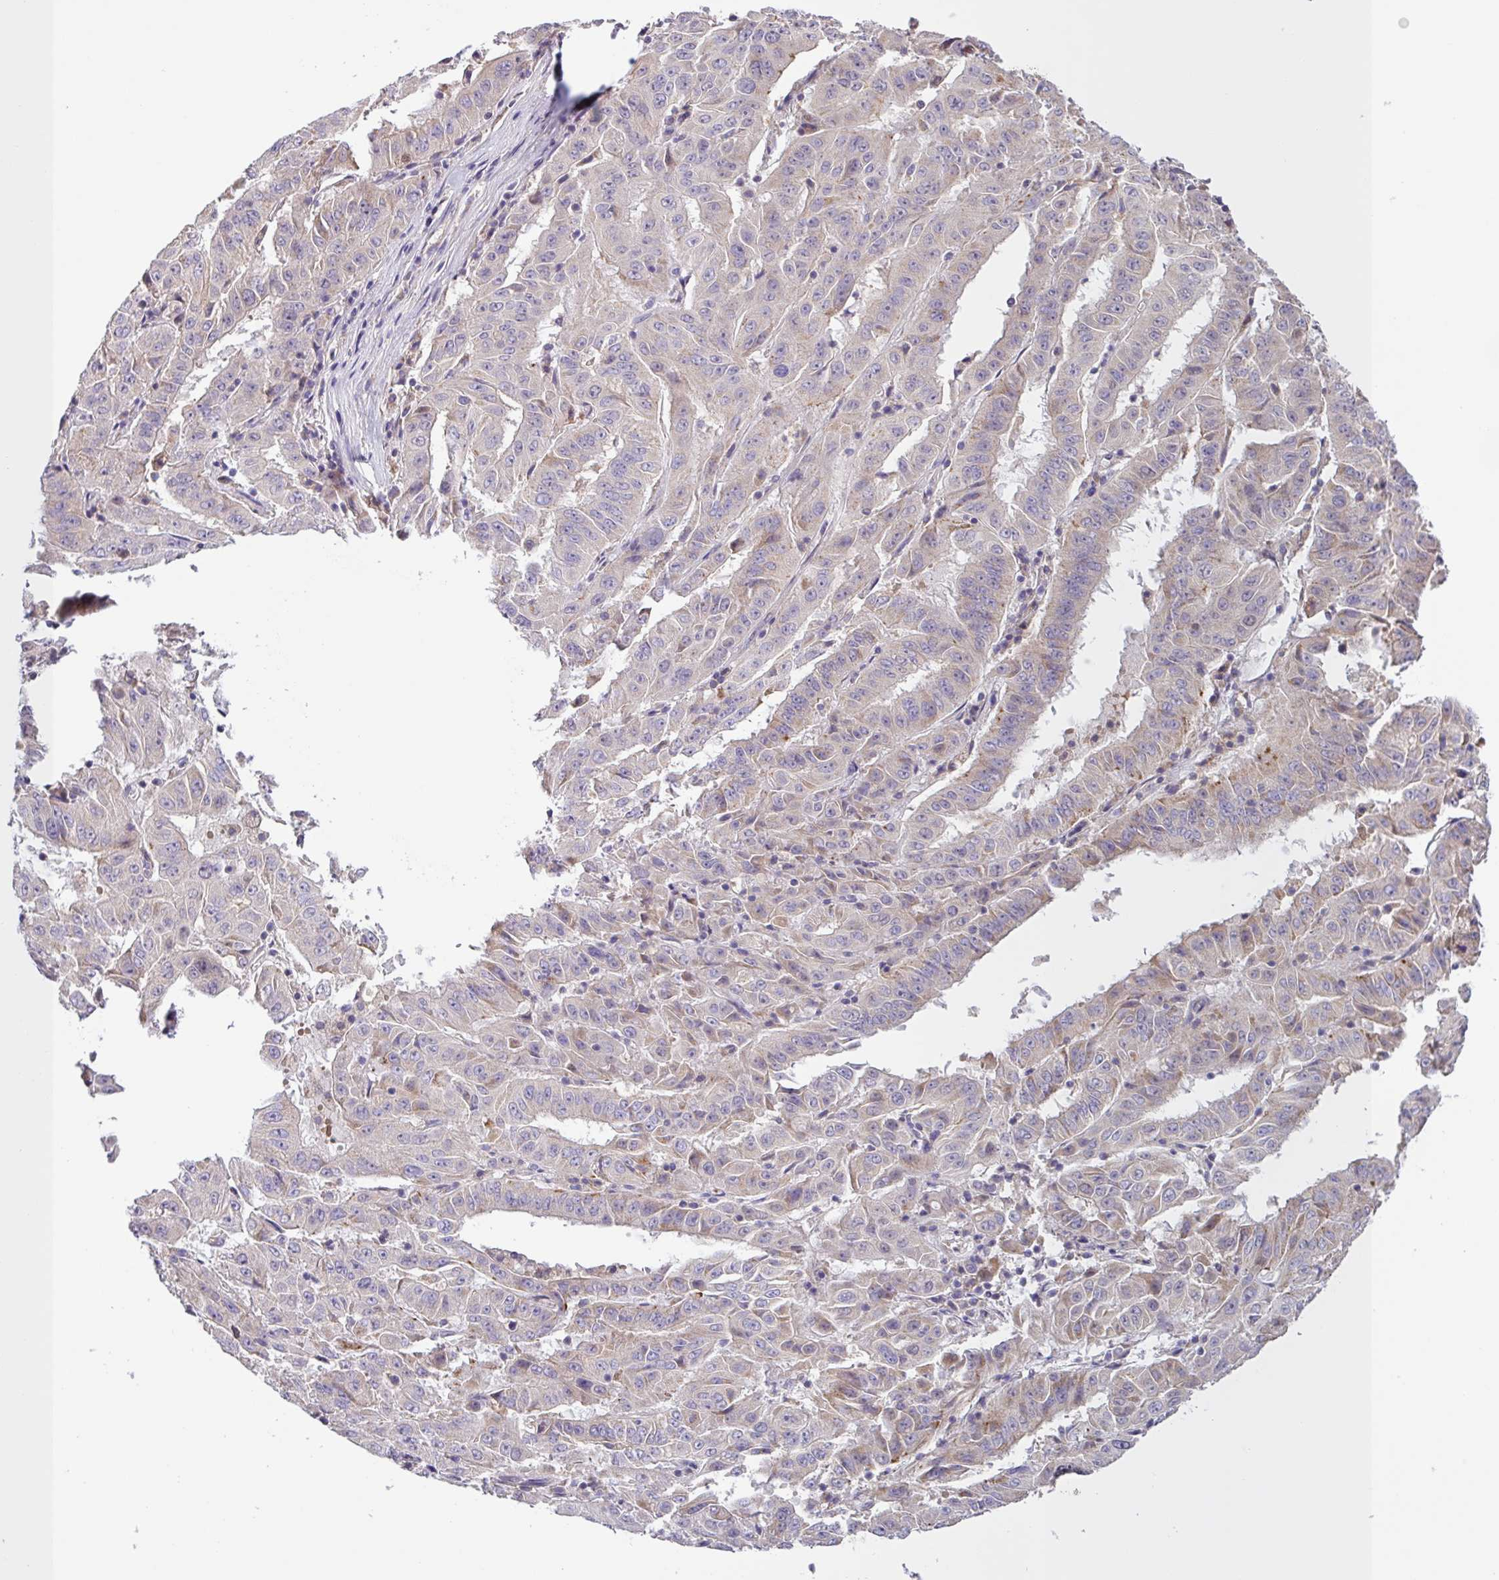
{"staining": {"intensity": "weak", "quantity": "<25%", "location": "cytoplasmic/membranous"}, "tissue": "pancreatic cancer", "cell_type": "Tumor cells", "image_type": "cancer", "snomed": [{"axis": "morphology", "description": "Adenocarcinoma, NOS"}, {"axis": "topography", "description": "Pancreas"}], "caption": "Immunohistochemistry (IHC) micrograph of pancreatic cancer (adenocarcinoma) stained for a protein (brown), which displays no expression in tumor cells.", "gene": "SFTPB", "patient": {"sex": "male", "age": 63}}